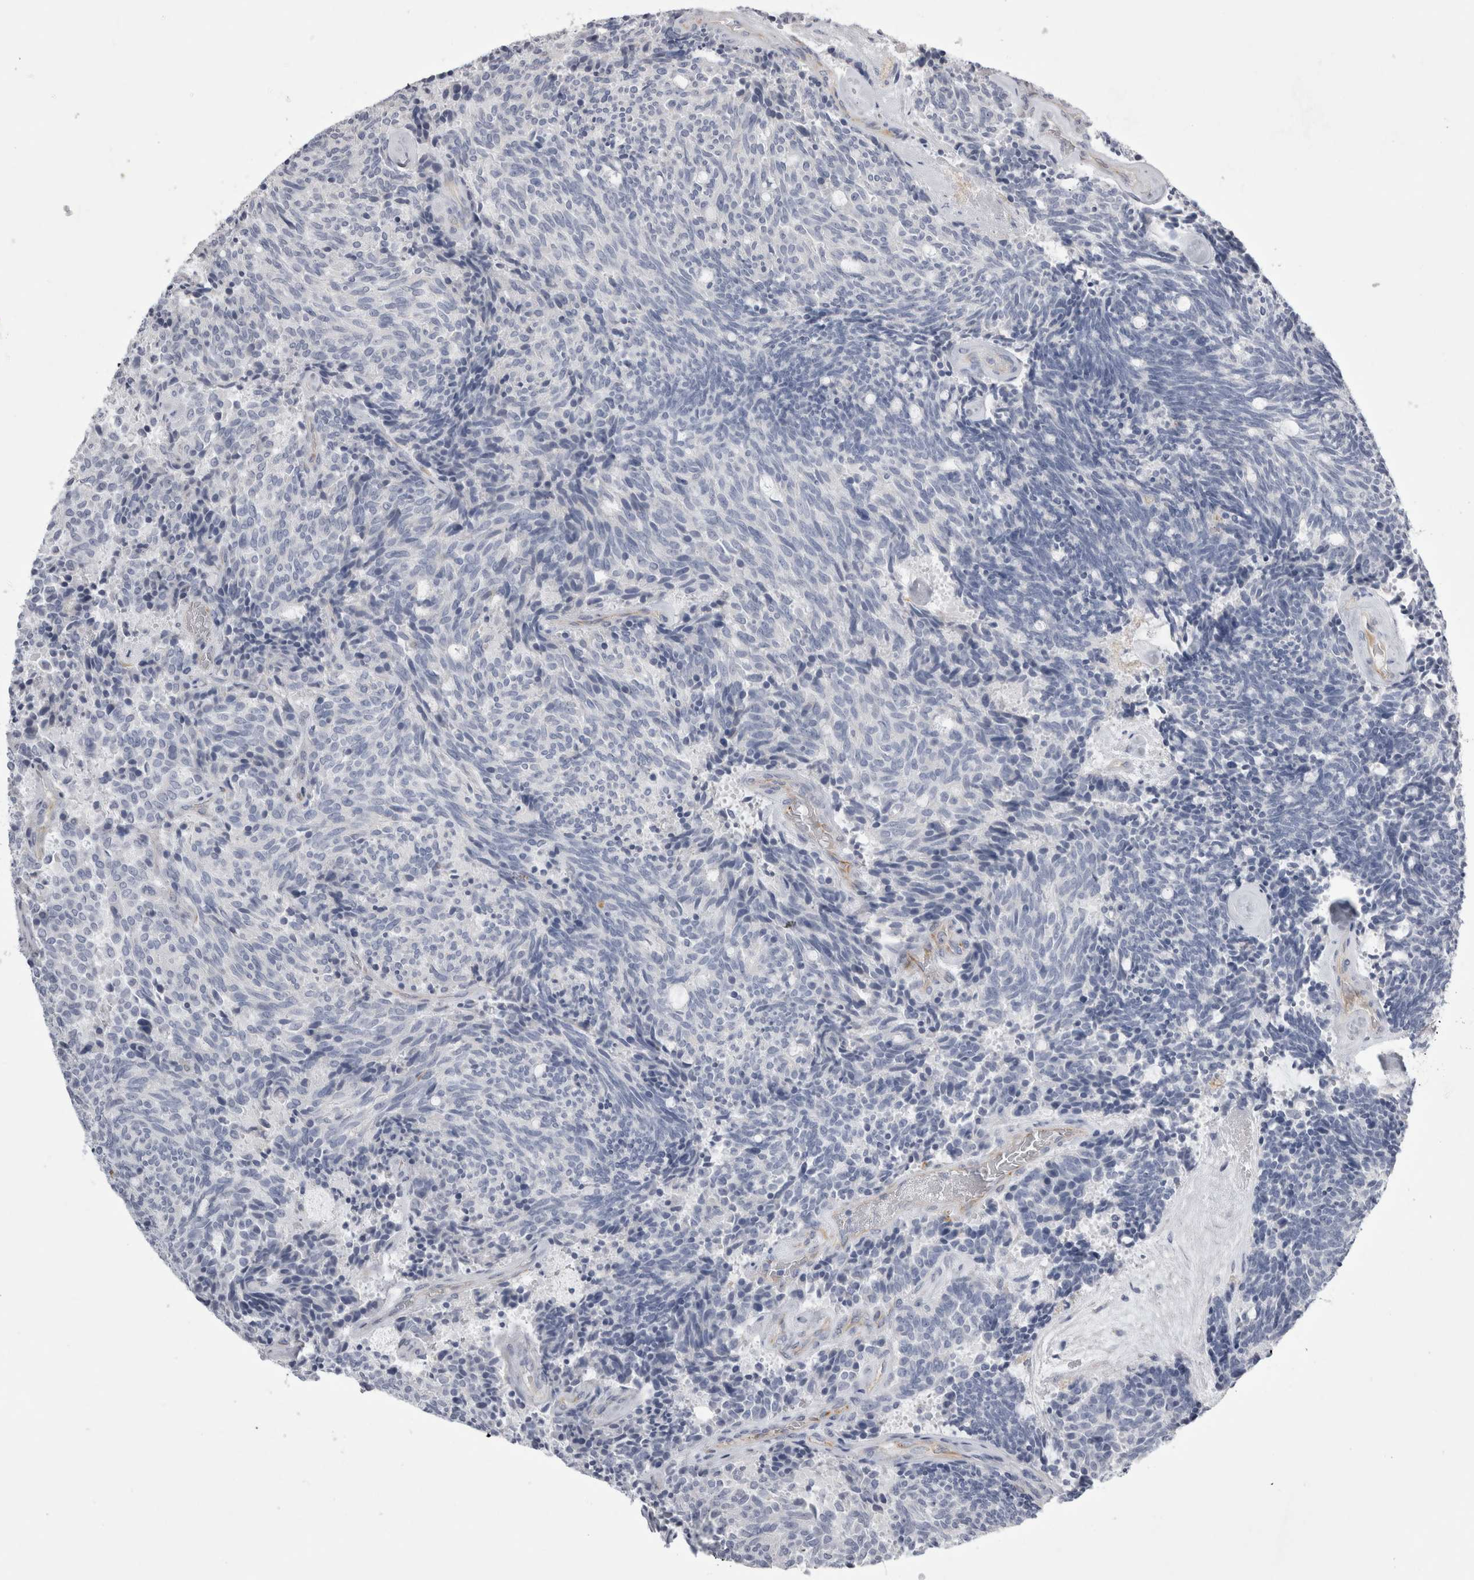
{"staining": {"intensity": "negative", "quantity": "none", "location": "none"}, "tissue": "carcinoid", "cell_type": "Tumor cells", "image_type": "cancer", "snomed": [{"axis": "morphology", "description": "Carcinoid, malignant, NOS"}, {"axis": "topography", "description": "Pancreas"}], "caption": "A high-resolution micrograph shows IHC staining of malignant carcinoid, which demonstrates no significant expression in tumor cells.", "gene": "STRADB", "patient": {"sex": "female", "age": 54}}